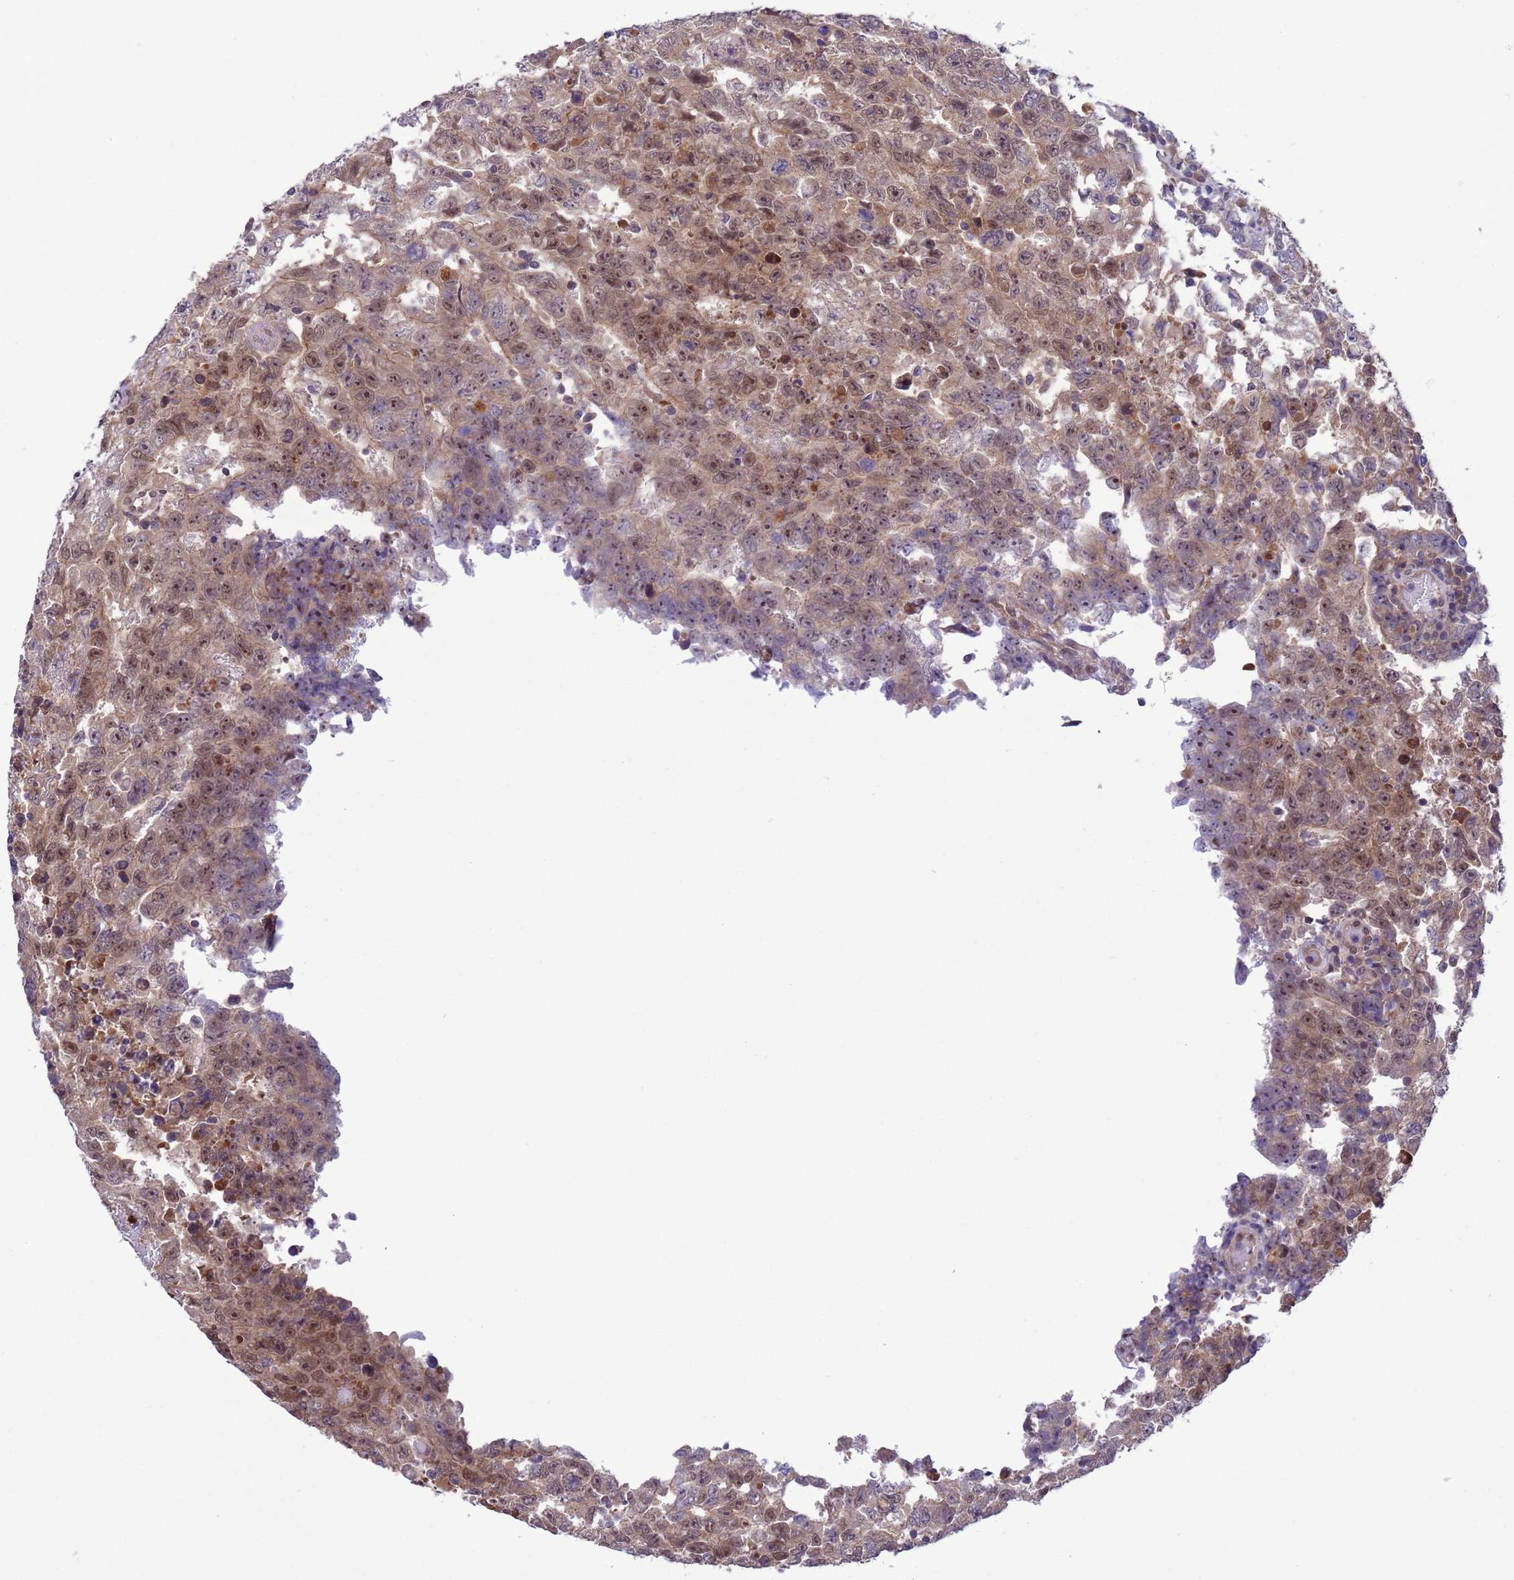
{"staining": {"intensity": "moderate", "quantity": ">75%", "location": "nuclear"}, "tissue": "testis cancer", "cell_type": "Tumor cells", "image_type": "cancer", "snomed": [{"axis": "morphology", "description": "Carcinoma, Embryonal, NOS"}, {"axis": "topography", "description": "Testis"}], "caption": "This is a histology image of IHC staining of embryonal carcinoma (testis), which shows moderate expression in the nuclear of tumor cells.", "gene": "ZNF461", "patient": {"sex": "male", "age": 26}}